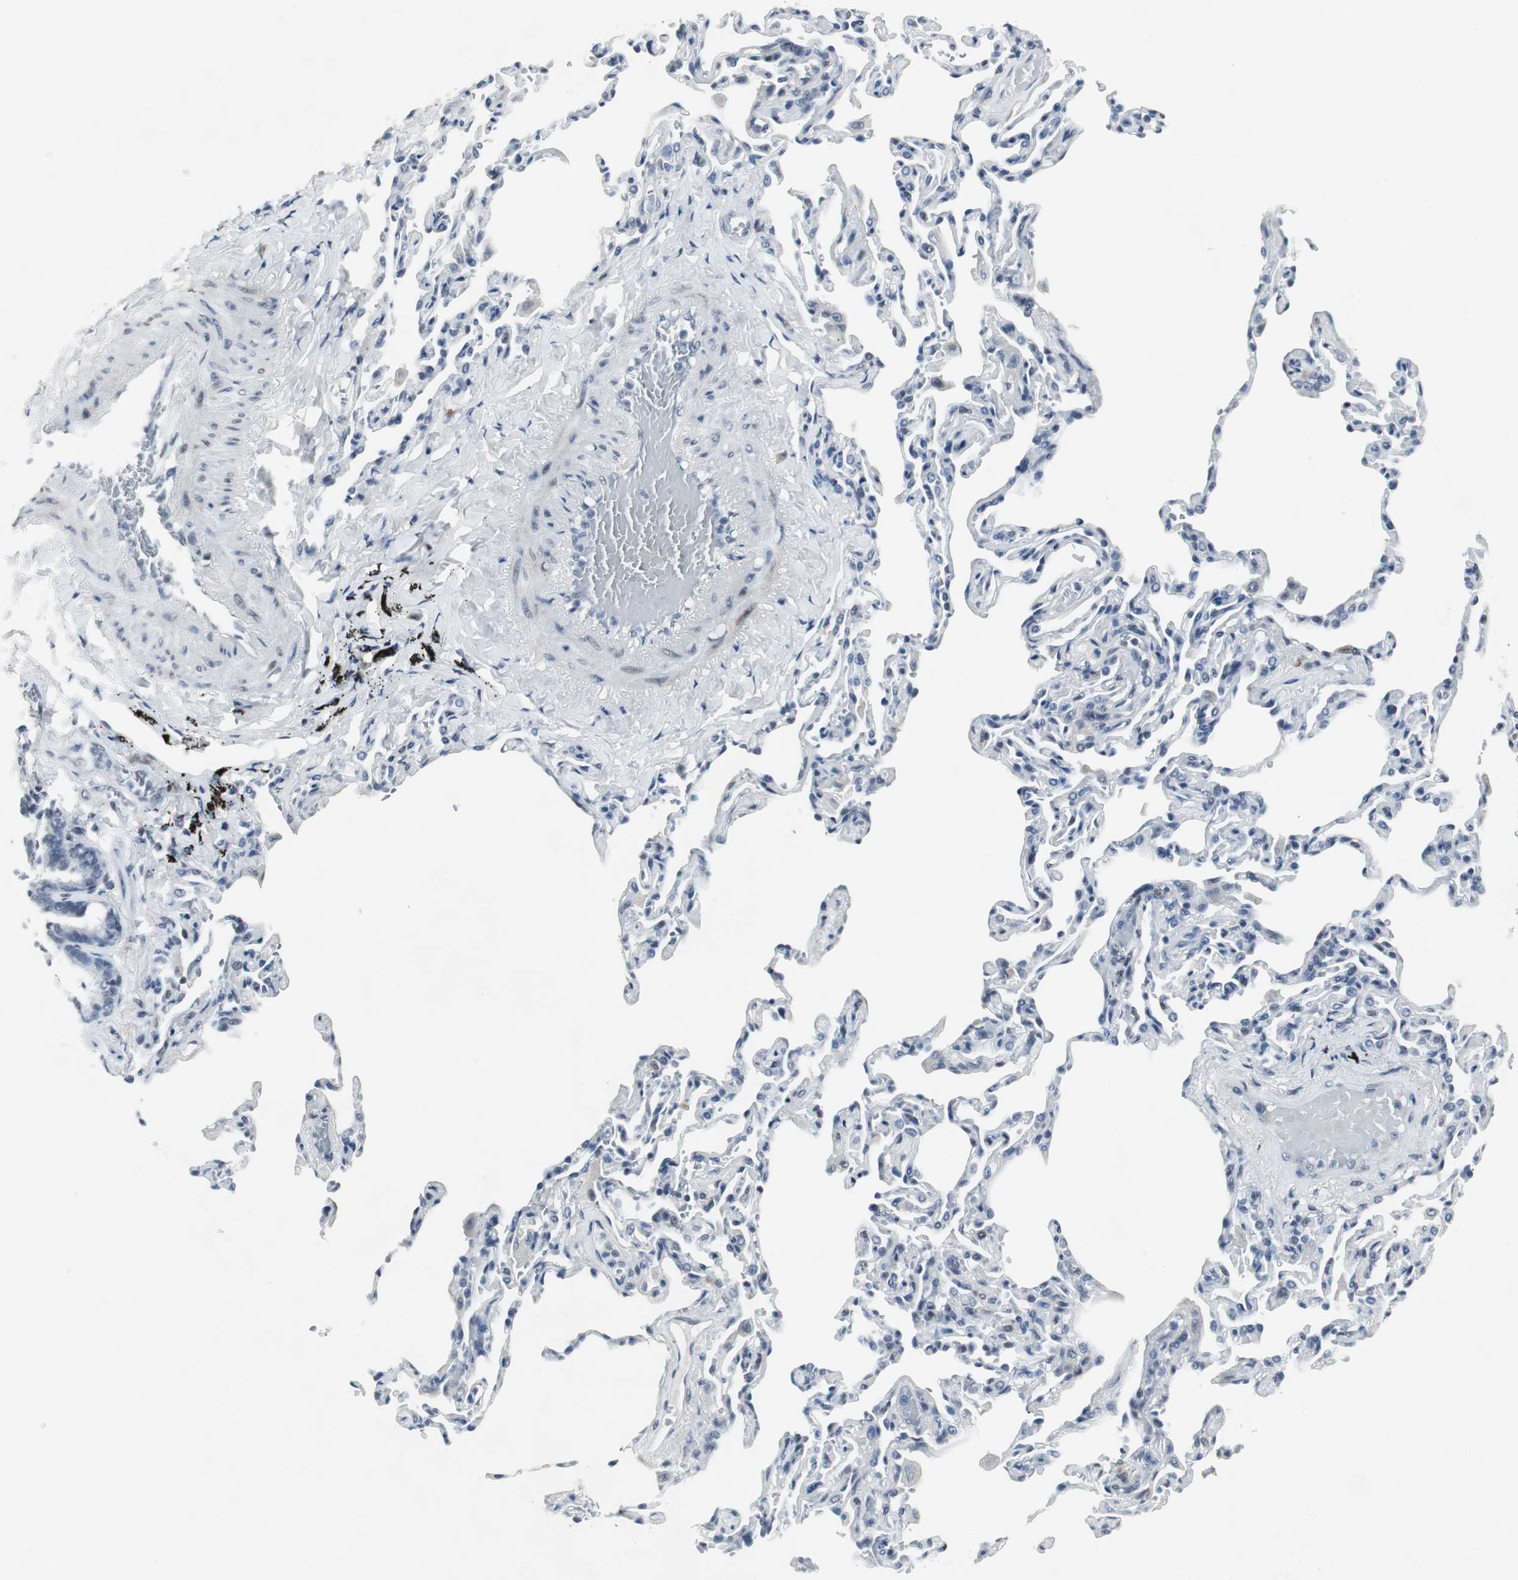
{"staining": {"intensity": "negative", "quantity": "none", "location": "none"}, "tissue": "bronchus", "cell_type": "Respiratory epithelial cells", "image_type": "normal", "snomed": [{"axis": "morphology", "description": "Normal tissue, NOS"}, {"axis": "topography", "description": "Lung"}], "caption": "Immunohistochemistry (IHC) photomicrograph of unremarkable bronchus stained for a protein (brown), which demonstrates no positivity in respiratory epithelial cells.", "gene": "ELK1", "patient": {"sex": "male", "age": 64}}